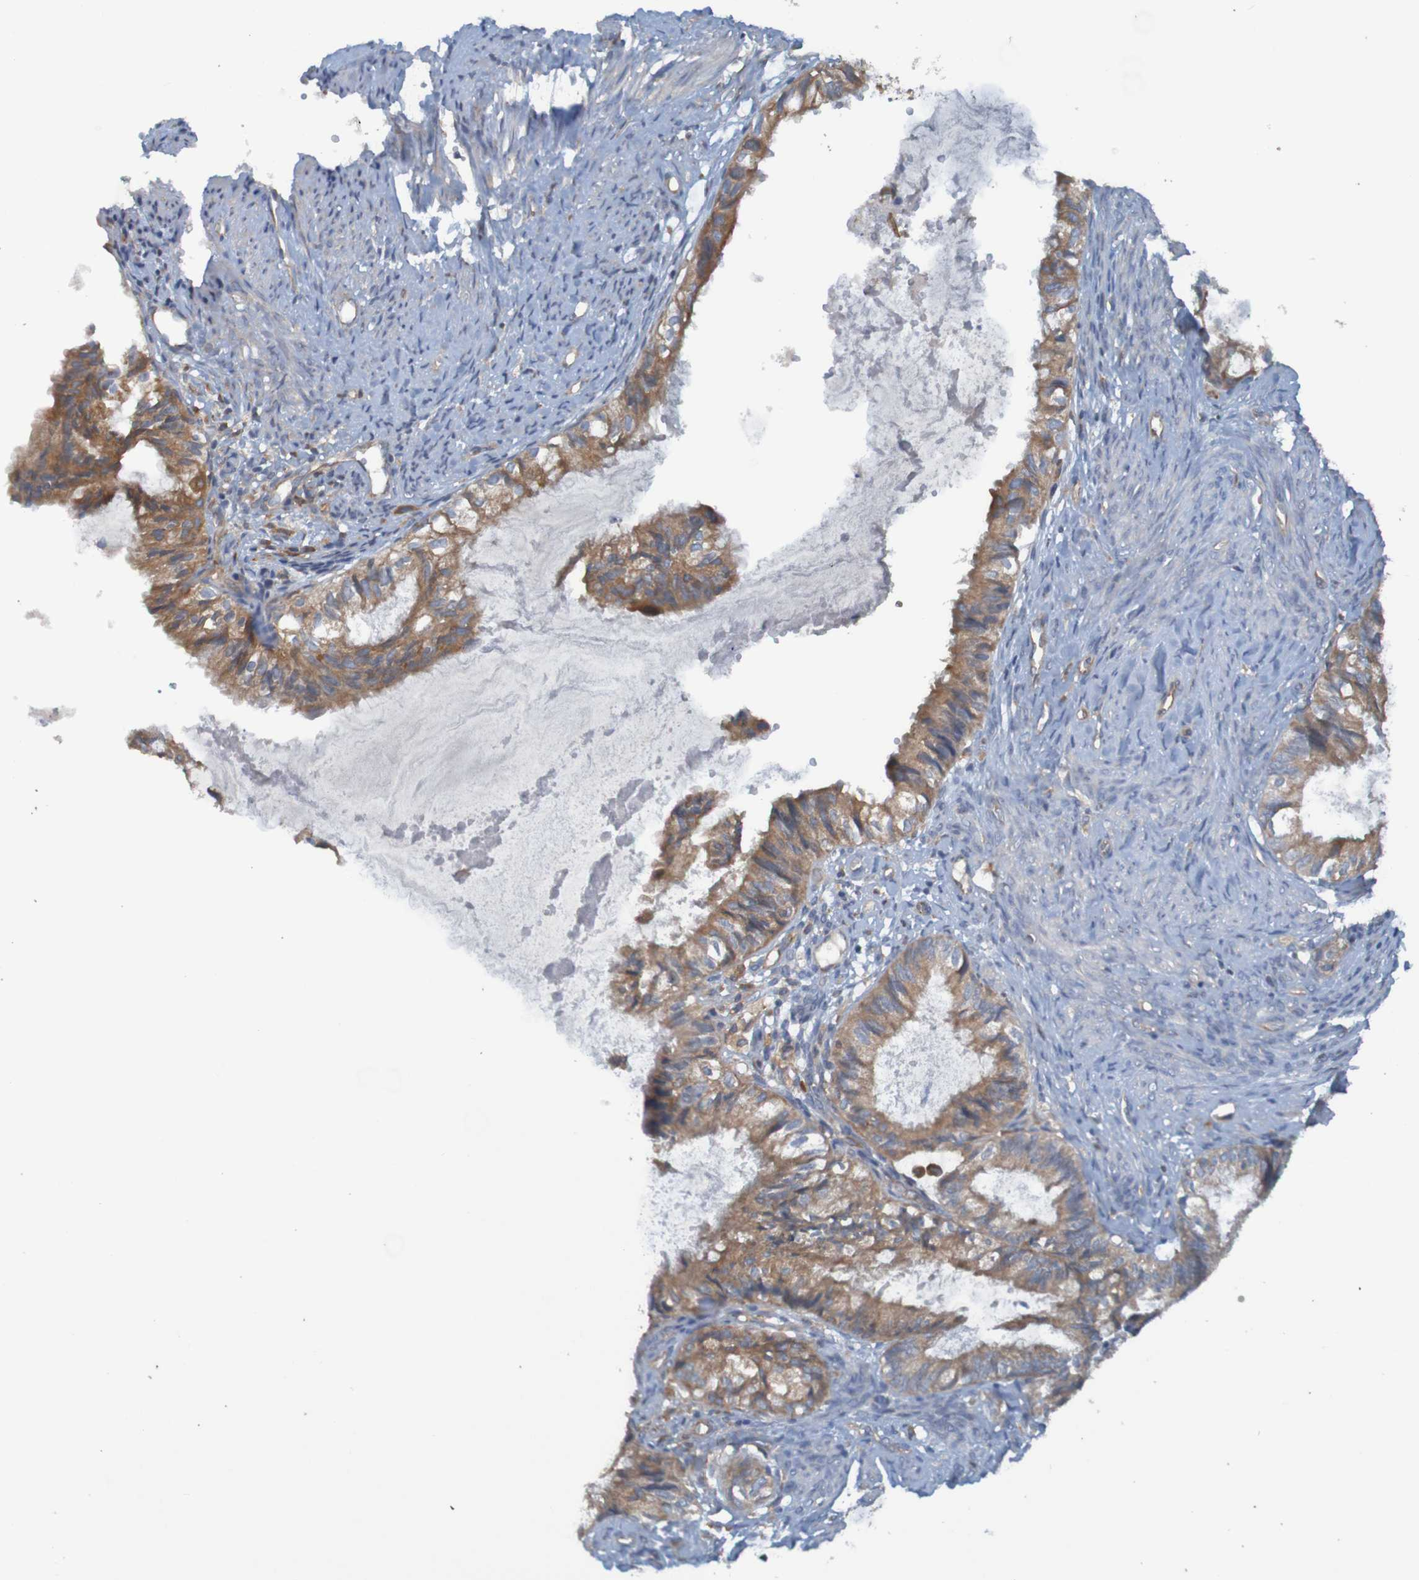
{"staining": {"intensity": "moderate", "quantity": ">75%", "location": "cytoplasmic/membranous"}, "tissue": "cervical cancer", "cell_type": "Tumor cells", "image_type": "cancer", "snomed": [{"axis": "morphology", "description": "Normal tissue, NOS"}, {"axis": "morphology", "description": "Adenocarcinoma, NOS"}, {"axis": "topography", "description": "Cervix"}, {"axis": "topography", "description": "Endometrium"}], "caption": "This micrograph exhibits IHC staining of human cervical cancer (adenocarcinoma), with medium moderate cytoplasmic/membranous positivity in about >75% of tumor cells.", "gene": "DNAJC4", "patient": {"sex": "female", "age": 86}}